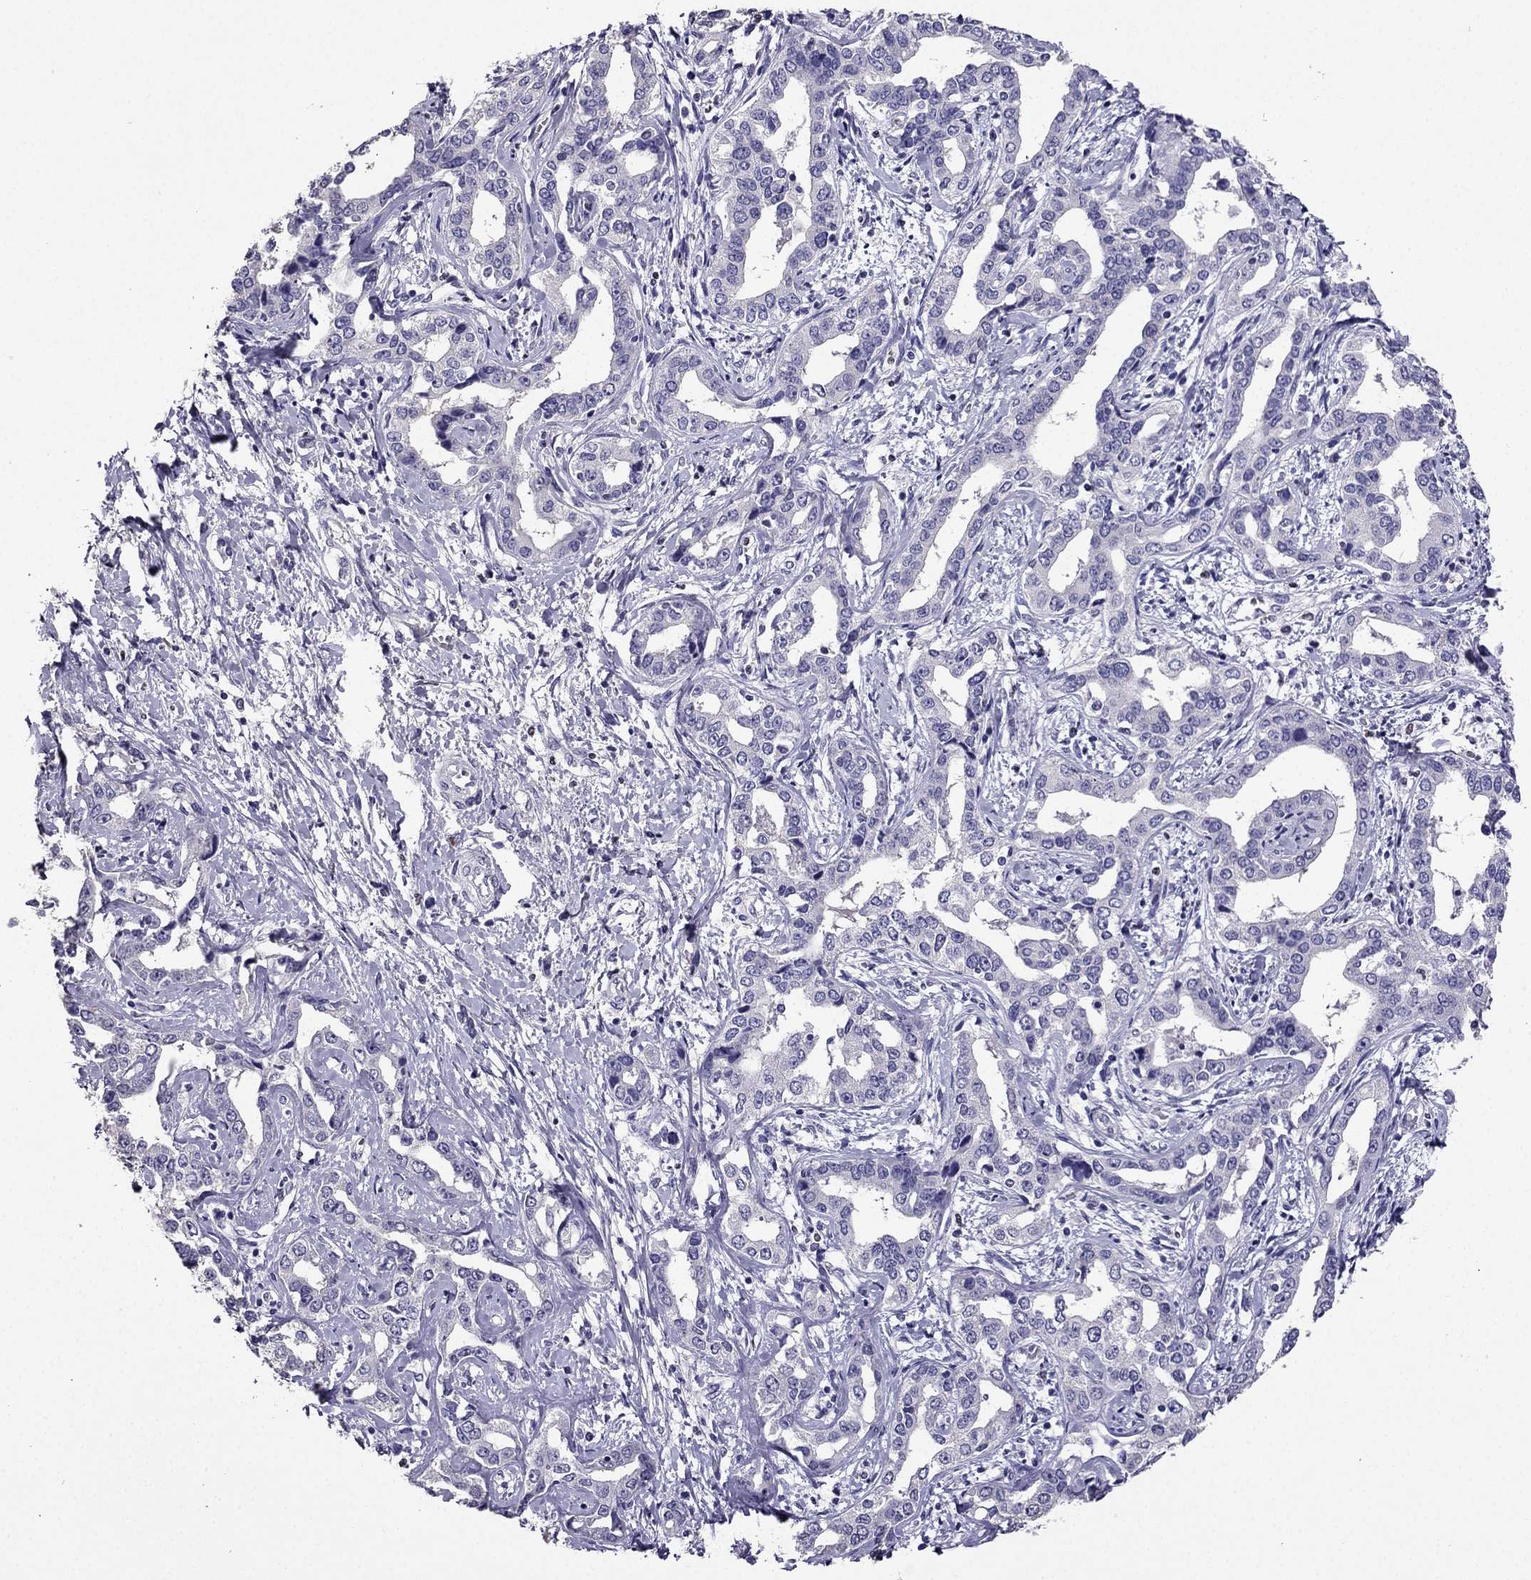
{"staining": {"intensity": "negative", "quantity": "none", "location": "none"}, "tissue": "liver cancer", "cell_type": "Tumor cells", "image_type": "cancer", "snomed": [{"axis": "morphology", "description": "Cholangiocarcinoma"}, {"axis": "topography", "description": "Liver"}], "caption": "The immunohistochemistry photomicrograph has no significant expression in tumor cells of liver cancer tissue.", "gene": "ARID3A", "patient": {"sex": "male", "age": 59}}